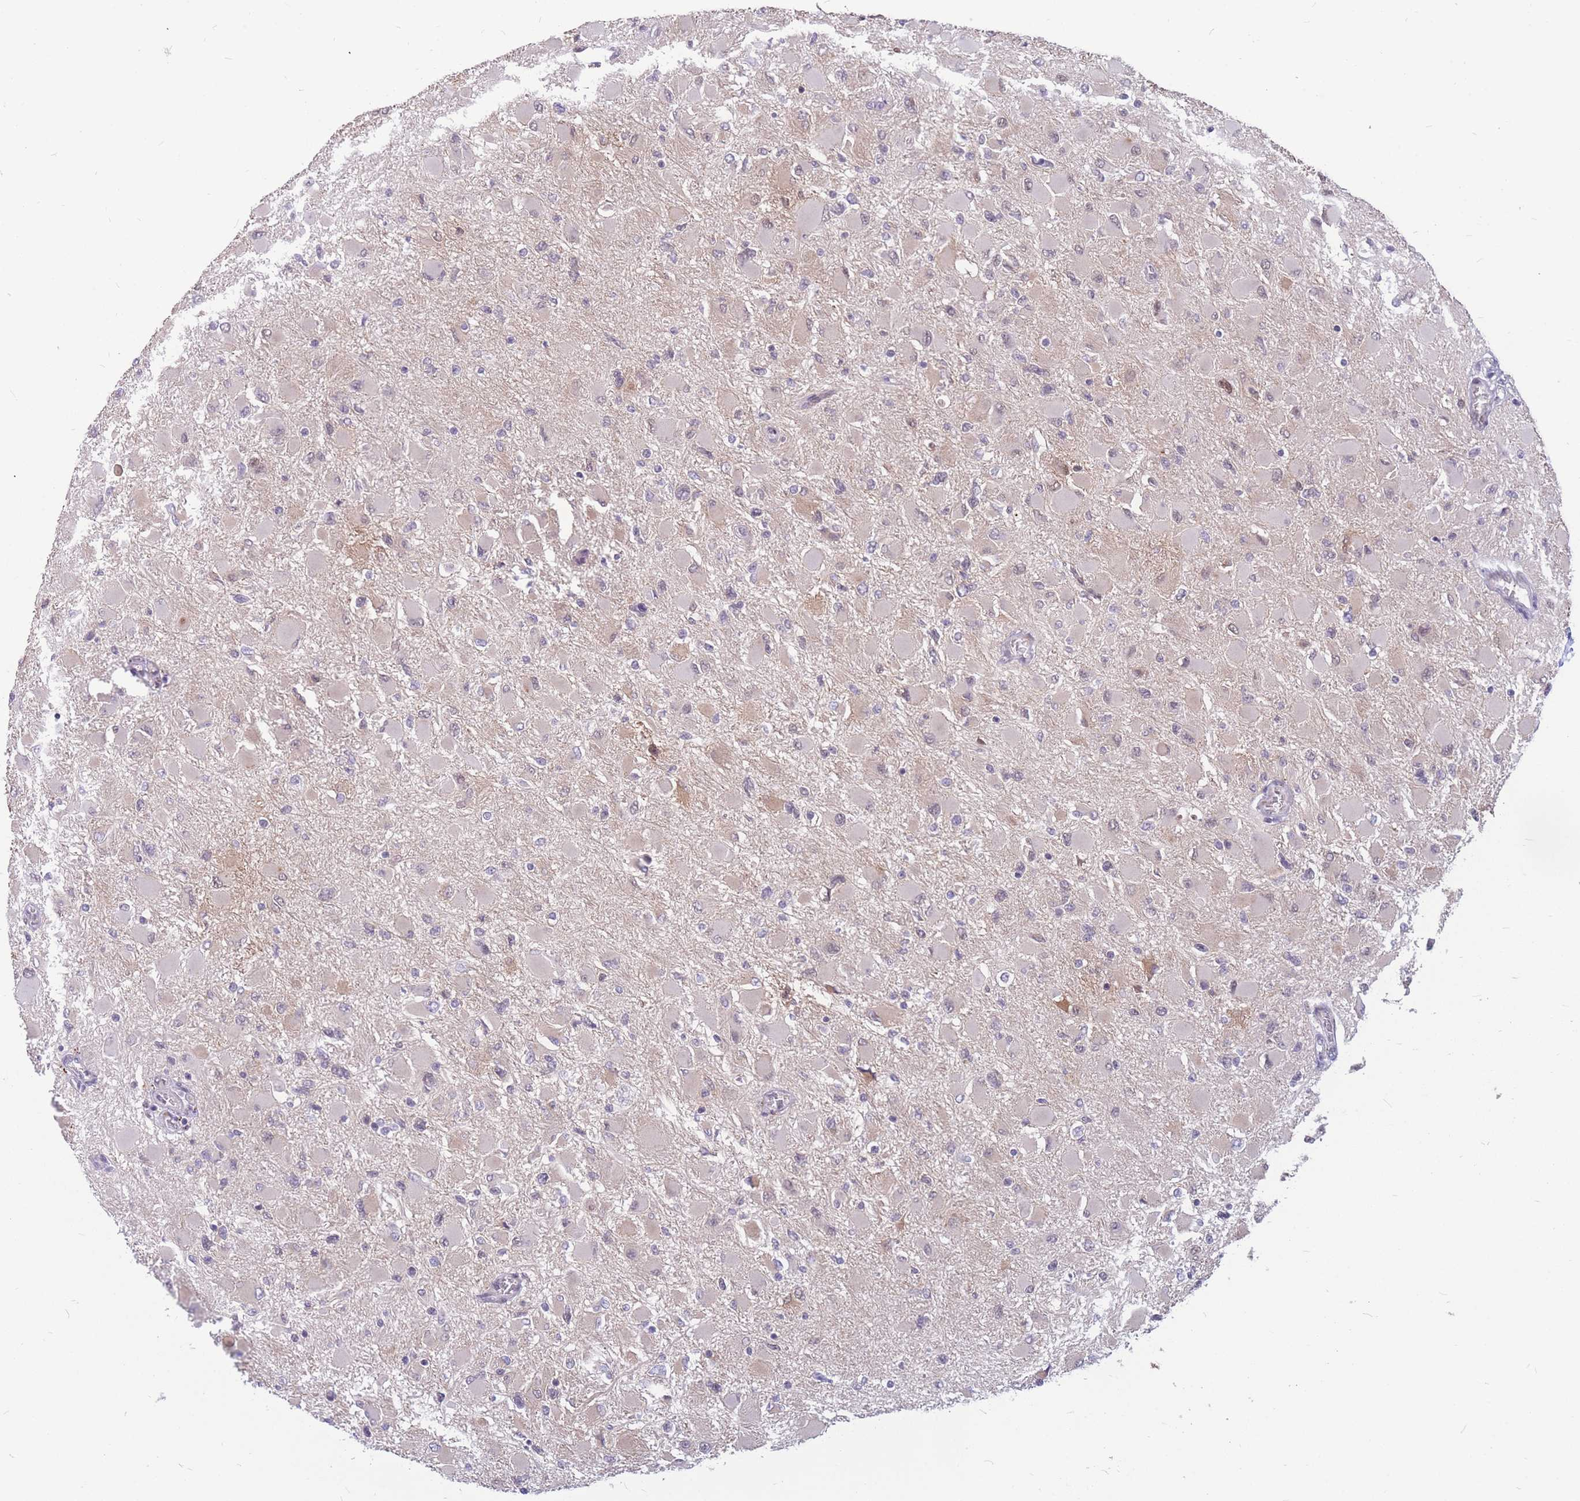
{"staining": {"intensity": "weak", "quantity": "<25%", "location": "cytoplasmic/membranous,nuclear"}, "tissue": "glioma", "cell_type": "Tumor cells", "image_type": "cancer", "snomed": [{"axis": "morphology", "description": "Glioma, malignant, High grade"}, {"axis": "topography", "description": "Cerebral cortex"}], "caption": "Tumor cells are negative for brown protein staining in glioma.", "gene": "ADD2", "patient": {"sex": "female", "age": 36}}